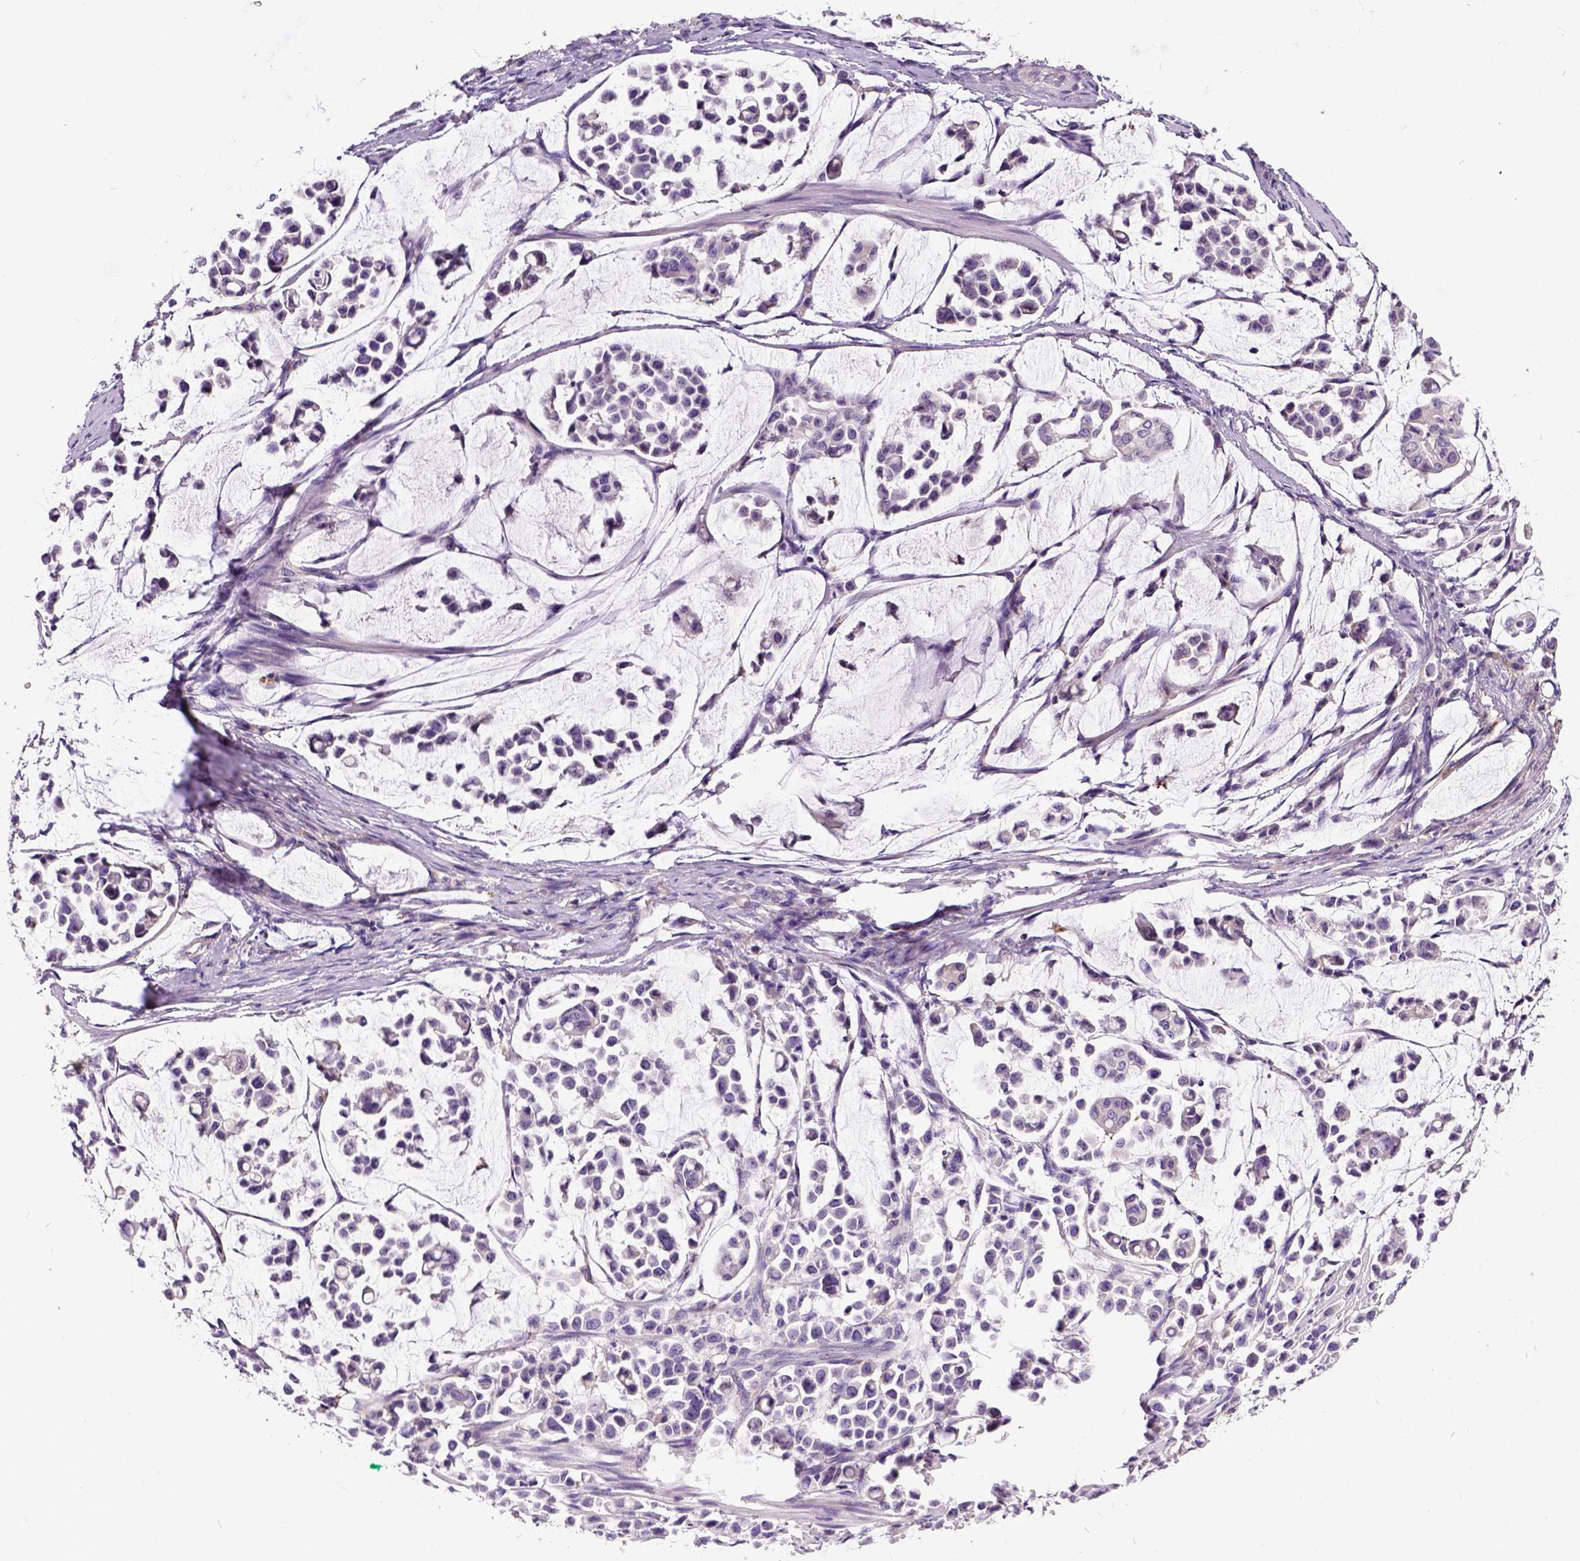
{"staining": {"intensity": "negative", "quantity": "none", "location": "none"}, "tissue": "stomach cancer", "cell_type": "Tumor cells", "image_type": "cancer", "snomed": [{"axis": "morphology", "description": "Adenocarcinoma, NOS"}, {"axis": "topography", "description": "Stomach"}], "caption": "Histopathology image shows no protein staining in tumor cells of stomach cancer tissue.", "gene": "NEK5", "patient": {"sex": "male", "age": 82}}